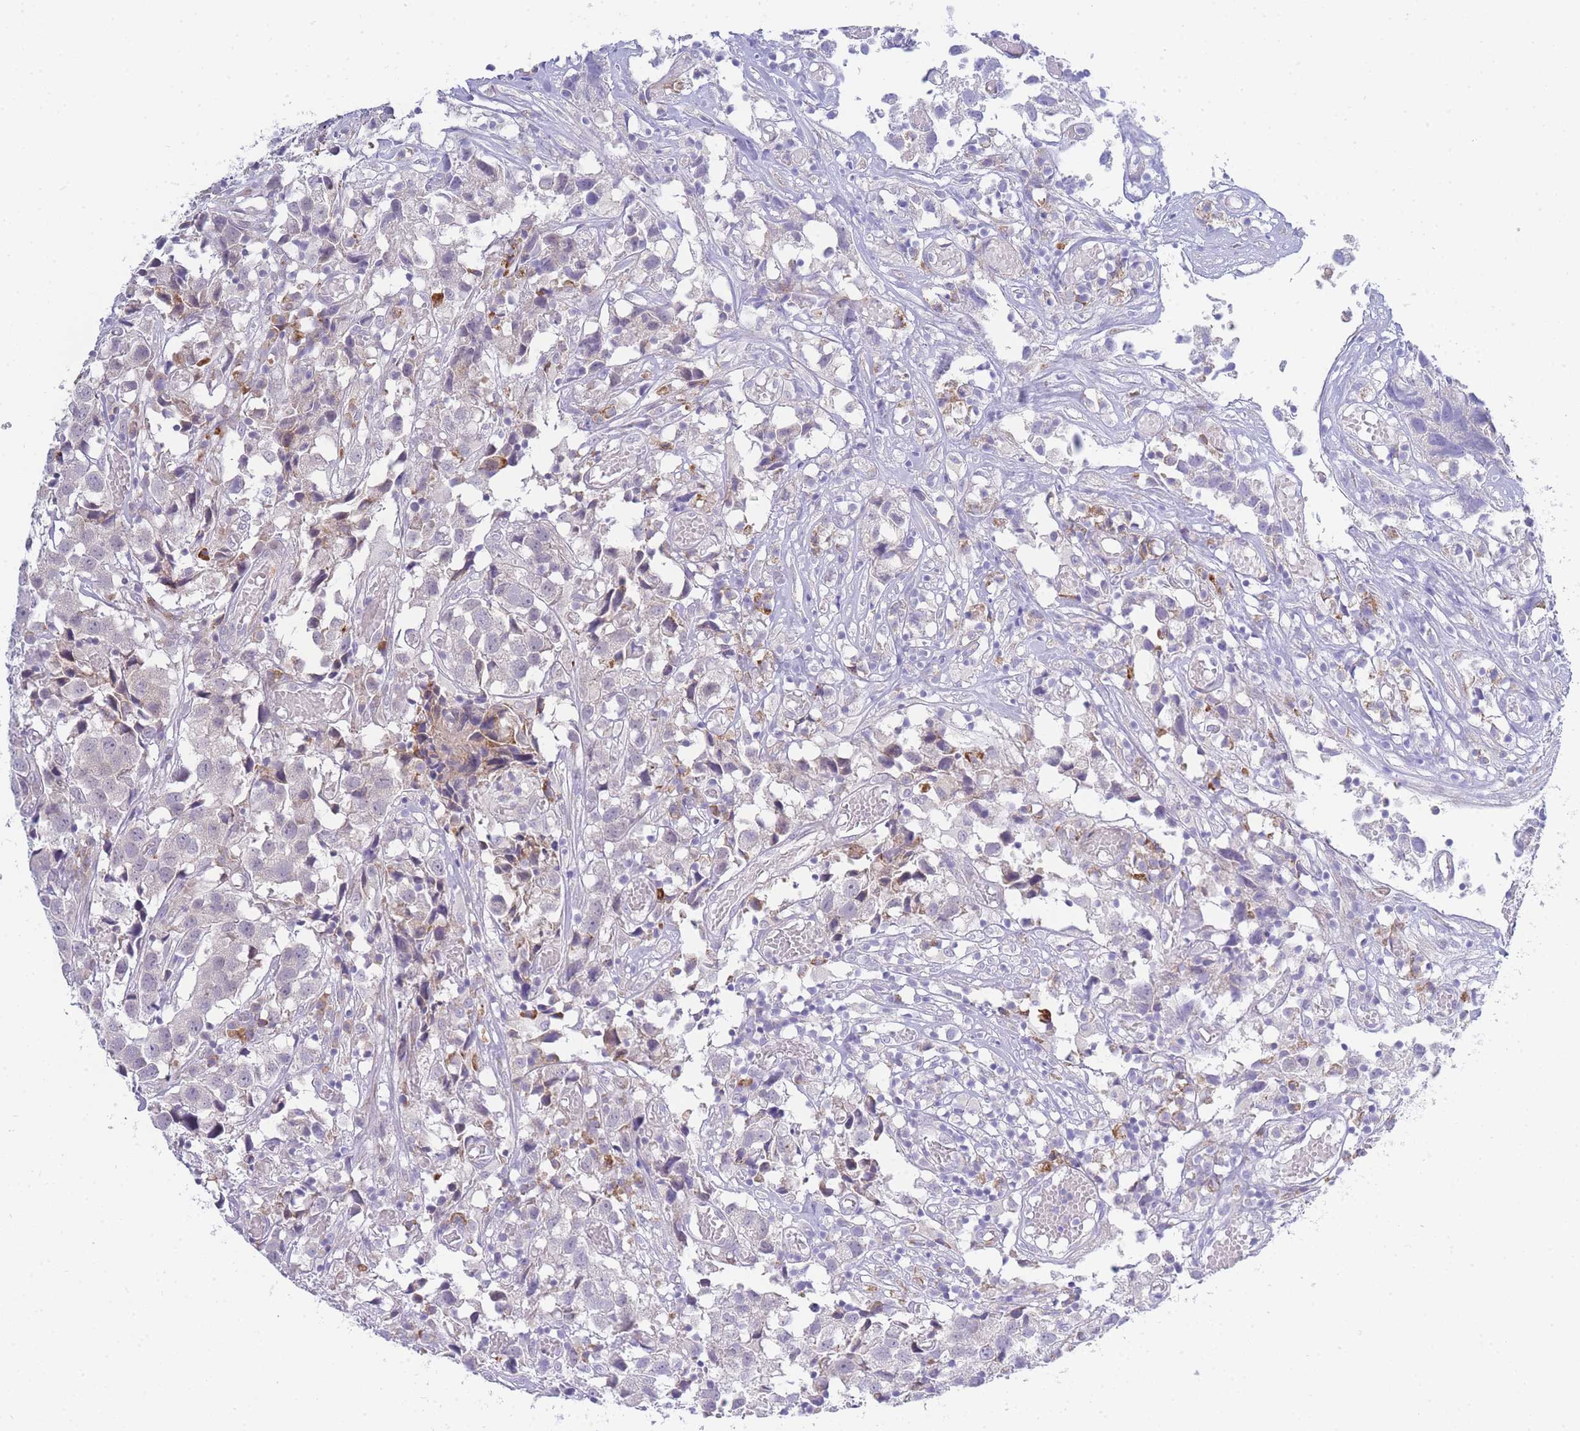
{"staining": {"intensity": "negative", "quantity": "none", "location": "none"}, "tissue": "urothelial cancer", "cell_type": "Tumor cells", "image_type": "cancer", "snomed": [{"axis": "morphology", "description": "Urothelial carcinoma, High grade"}, {"axis": "topography", "description": "Urinary bladder"}], "caption": "This is a micrograph of immunohistochemistry staining of urothelial carcinoma (high-grade), which shows no positivity in tumor cells.", "gene": "ZNF510", "patient": {"sex": "female", "age": 75}}